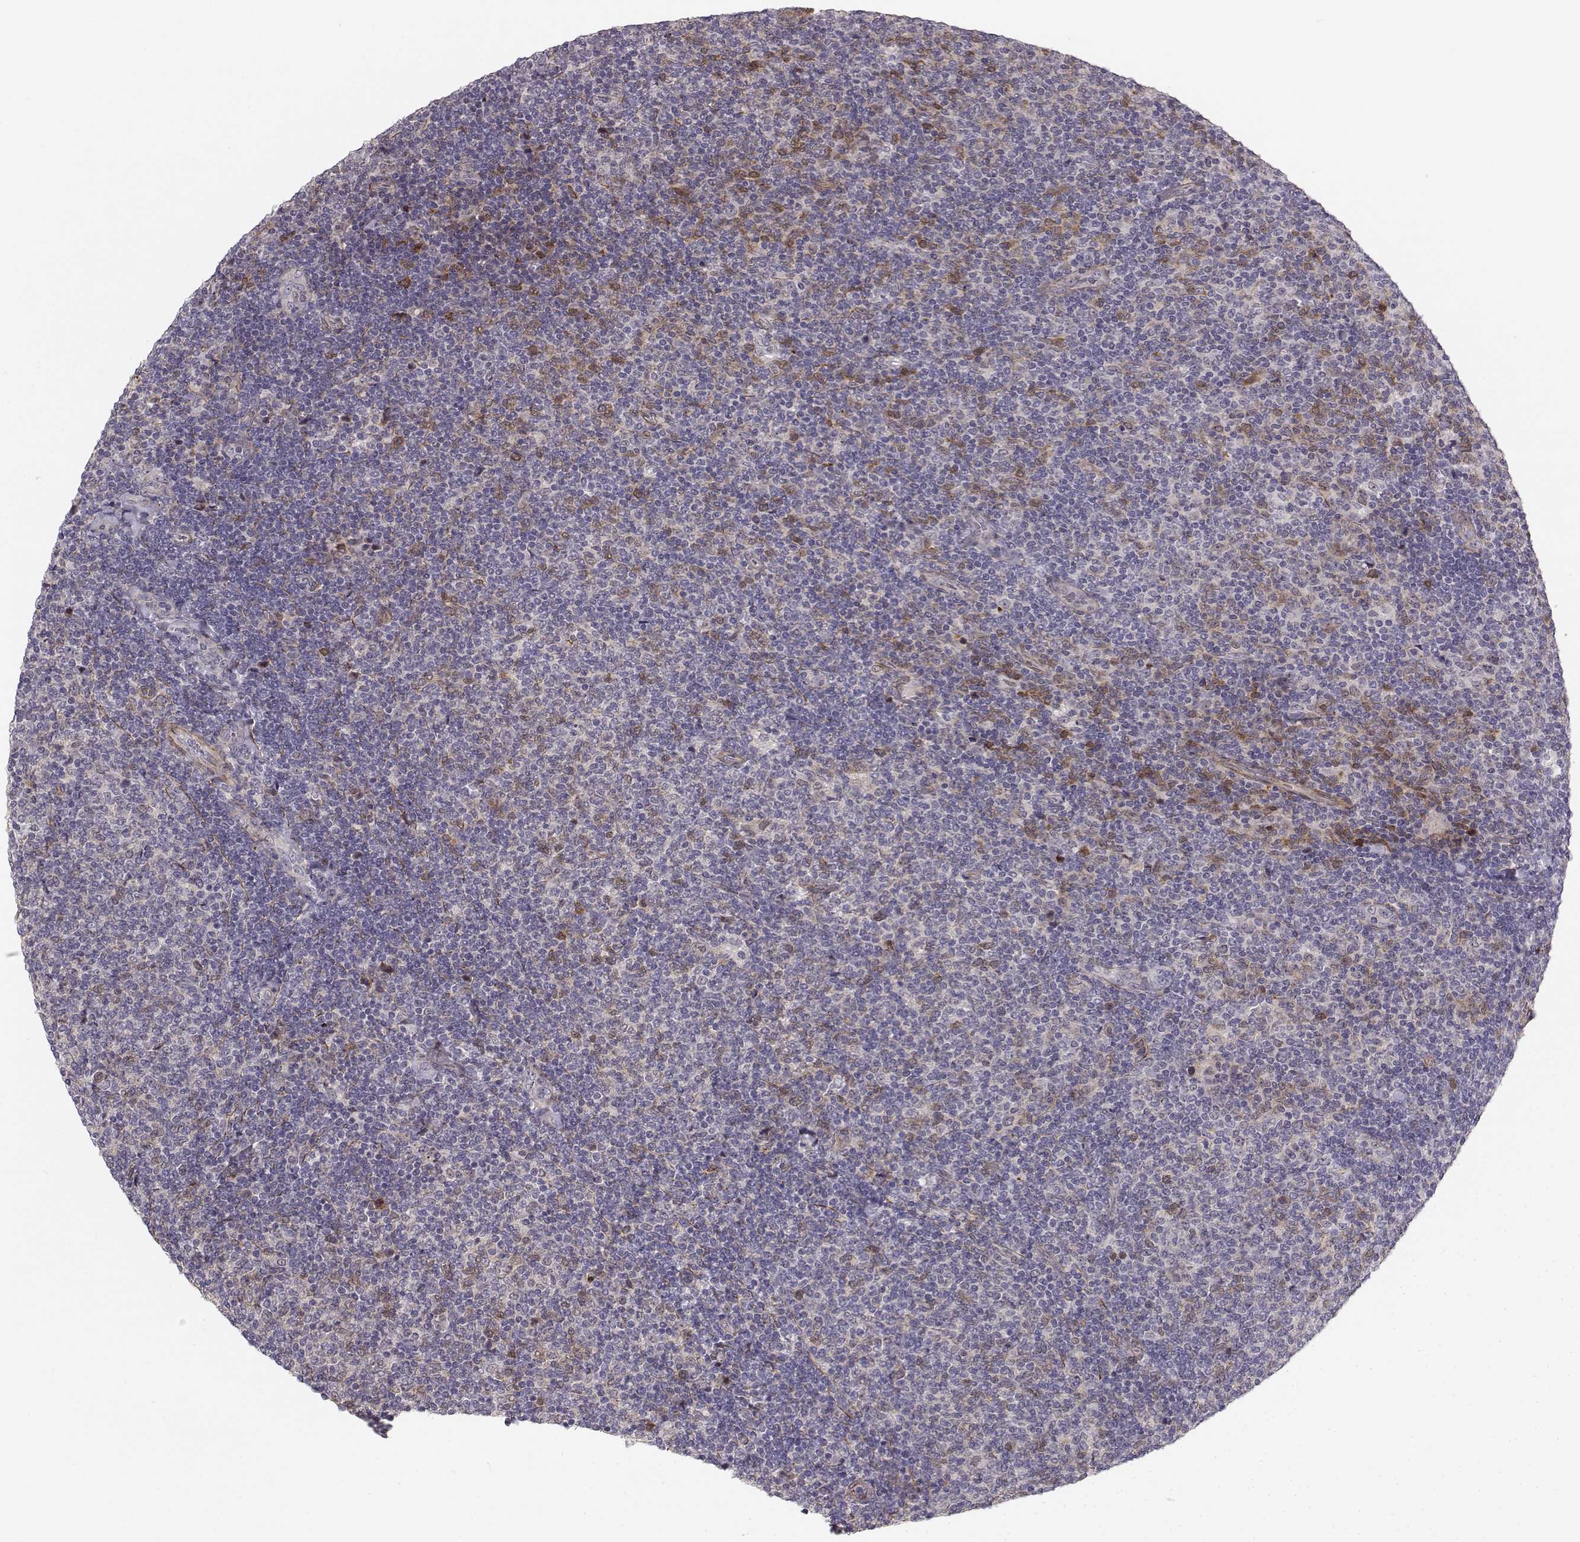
{"staining": {"intensity": "negative", "quantity": "none", "location": "none"}, "tissue": "lymphoma", "cell_type": "Tumor cells", "image_type": "cancer", "snomed": [{"axis": "morphology", "description": "Malignant lymphoma, non-Hodgkin's type, Low grade"}, {"axis": "topography", "description": "Lymph node"}], "caption": "DAB immunohistochemical staining of human malignant lymphoma, non-Hodgkin's type (low-grade) demonstrates no significant staining in tumor cells.", "gene": "RGS9BP", "patient": {"sex": "male", "age": 52}}